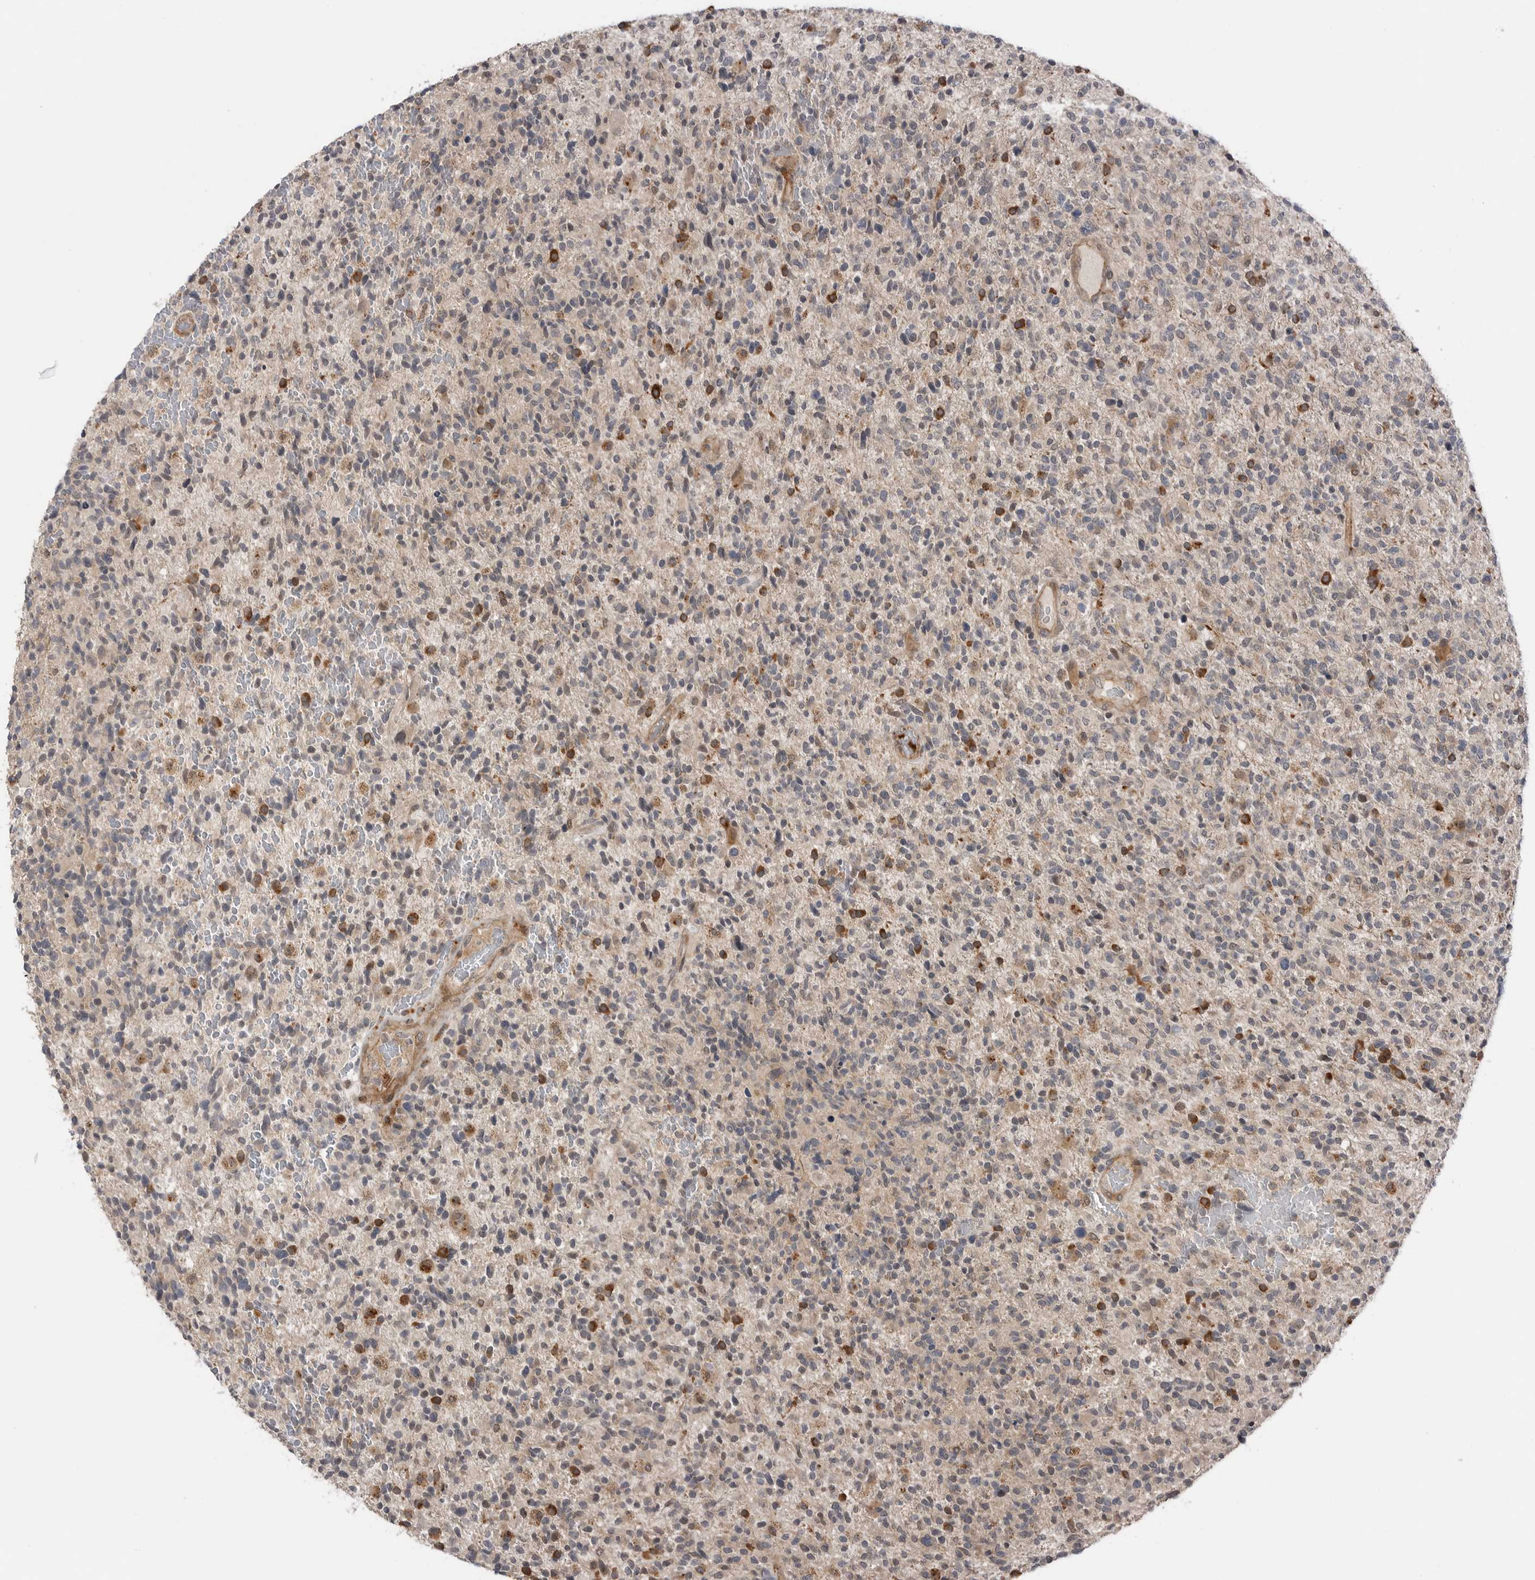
{"staining": {"intensity": "moderate", "quantity": "<25%", "location": "cytoplasmic/membranous"}, "tissue": "glioma", "cell_type": "Tumor cells", "image_type": "cancer", "snomed": [{"axis": "morphology", "description": "Glioma, malignant, High grade"}, {"axis": "topography", "description": "Brain"}], "caption": "A high-resolution histopathology image shows IHC staining of glioma, which reveals moderate cytoplasmic/membranous staining in about <25% of tumor cells. The protein is shown in brown color, while the nuclei are stained blue.", "gene": "PEAK1", "patient": {"sex": "male", "age": 72}}